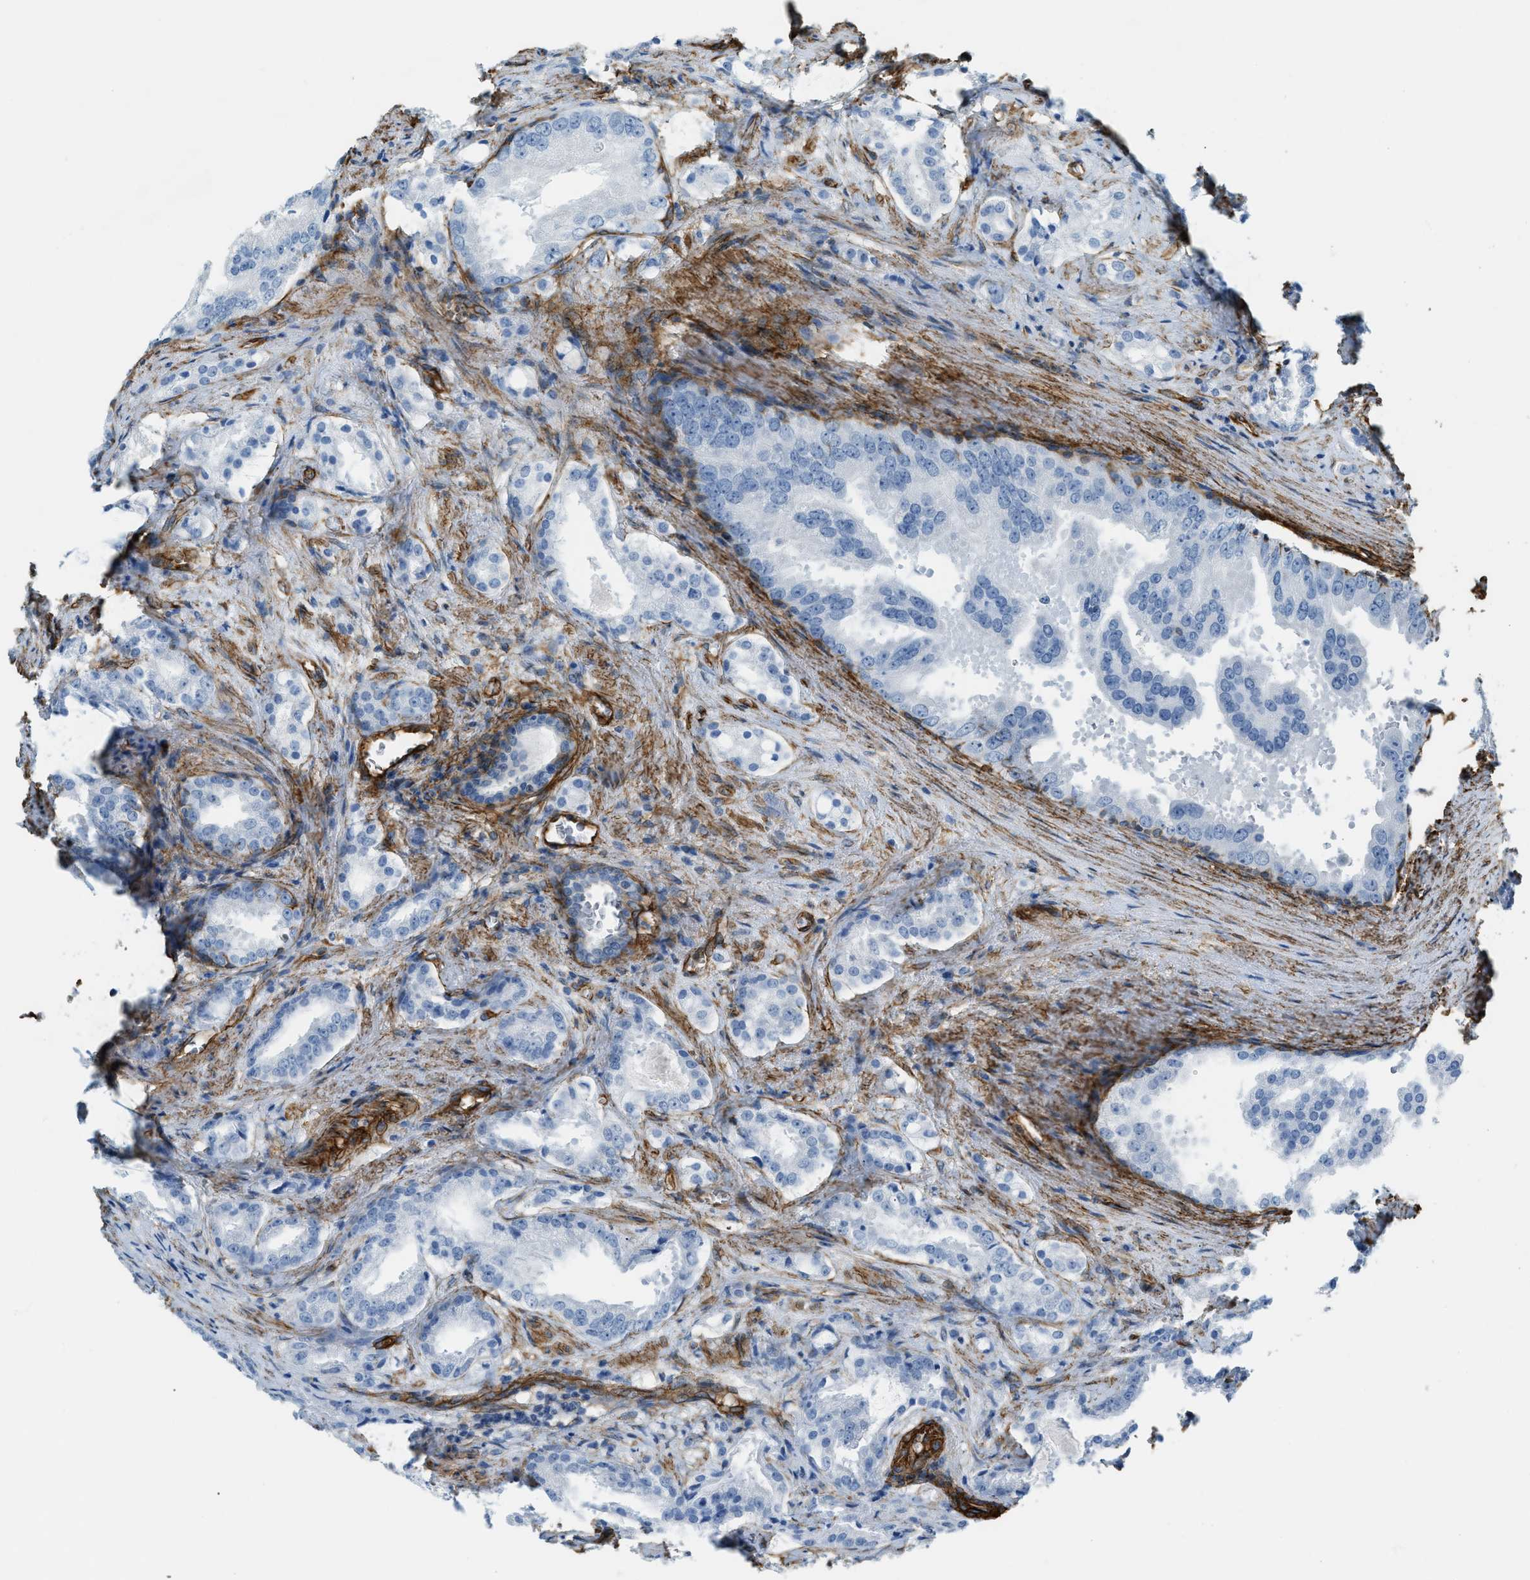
{"staining": {"intensity": "negative", "quantity": "none", "location": "none"}, "tissue": "prostate cancer", "cell_type": "Tumor cells", "image_type": "cancer", "snomed": [{"axis": "morphology", "description": "Adenocarcinoma, High grade"}, {"axis": "topography", "description": "Prostate"}], "caption": "DAB immunohistochemical staining of prostate high-grade adenocarcinoma exhibits no significant positivity in tumor cells.", "gene": "TMEM43", "patient": {"sex": "male", "age": 64}}